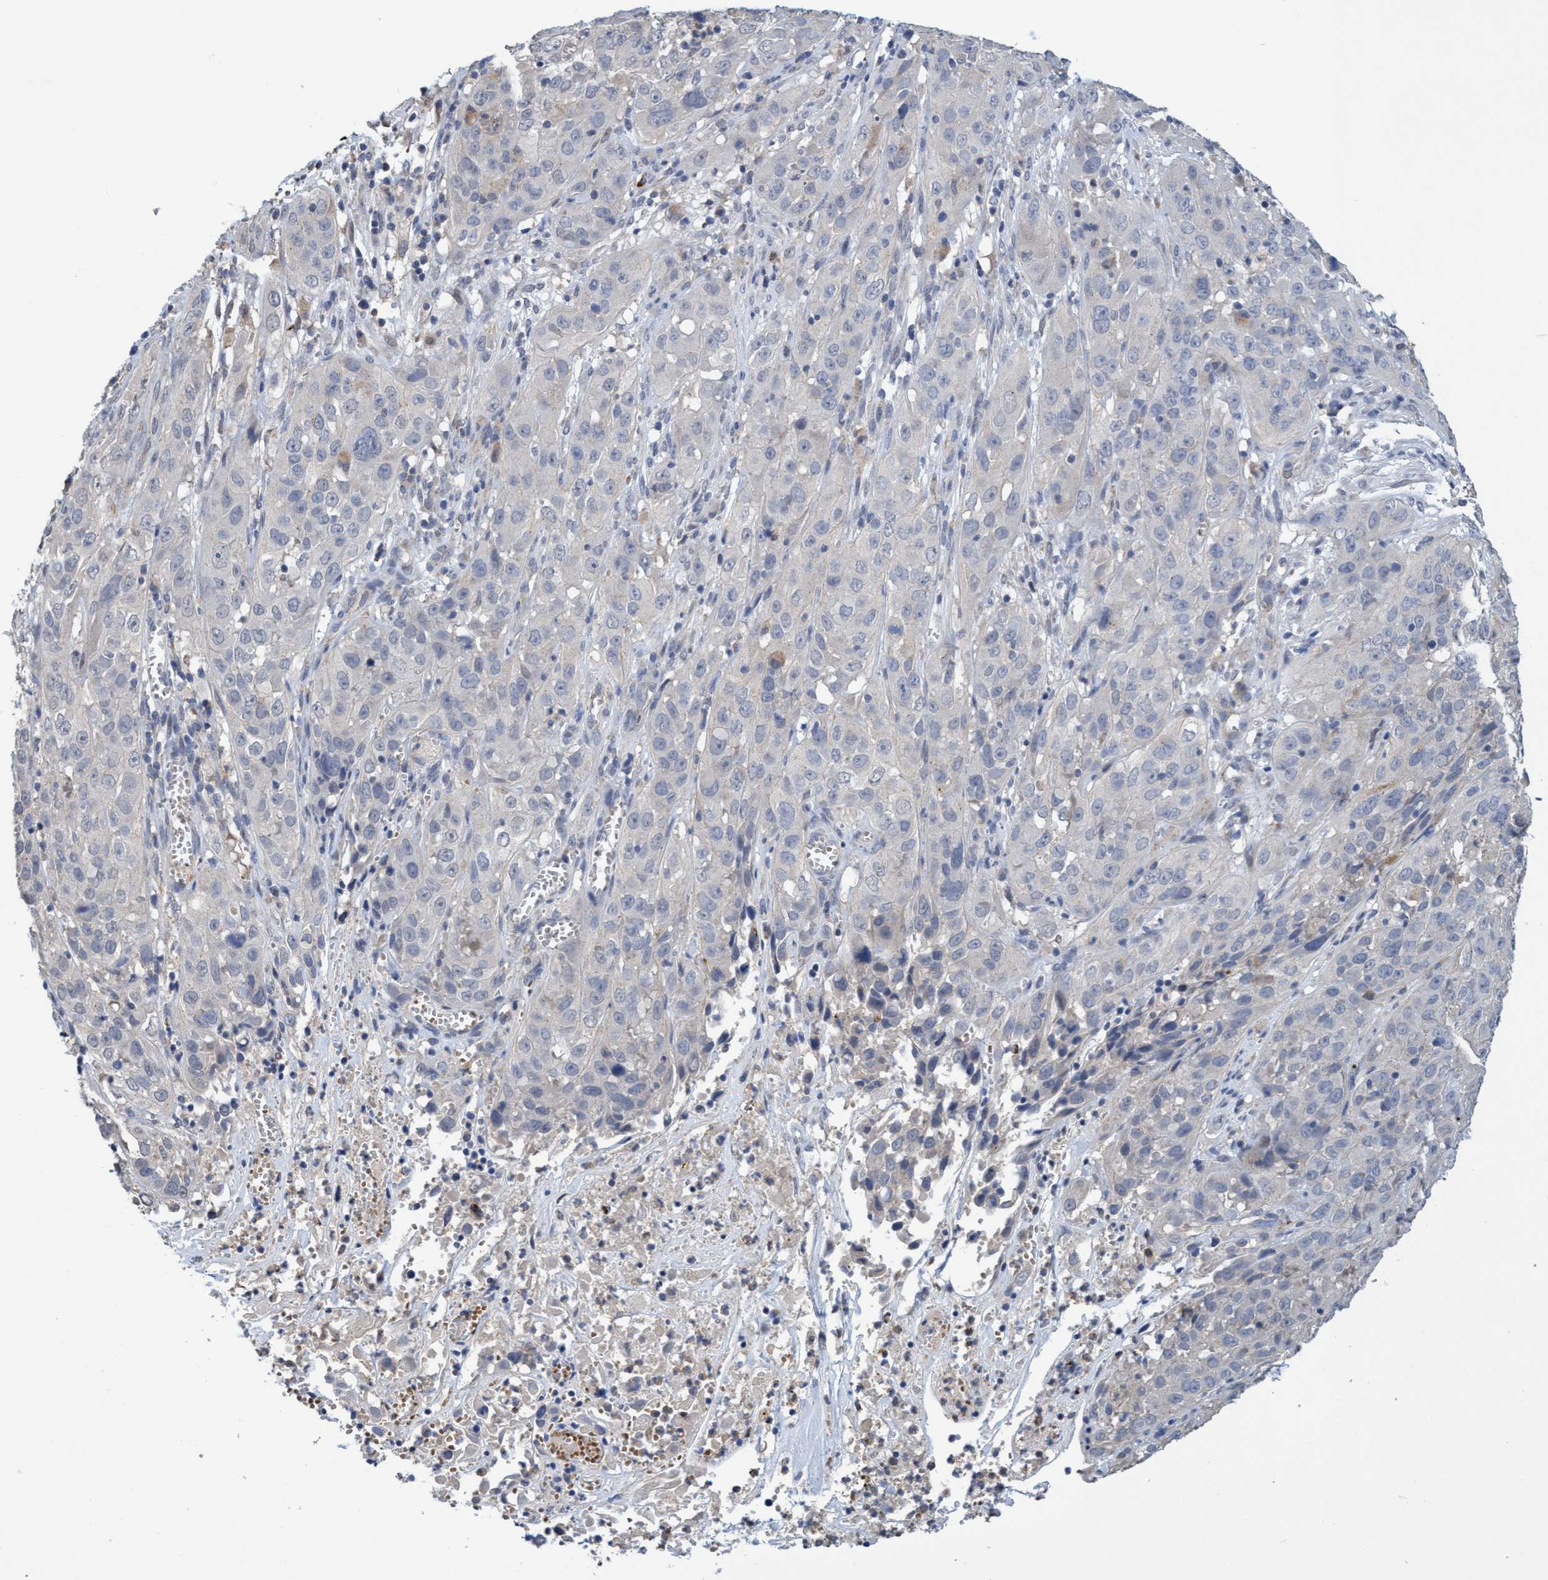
{"staining": {"intensity": "negative", "quantity": "none", "location": "none"}, "tissue": "cervical cancer", "cell_type": "Tumor cells", "image_type": "cancer", "snomed": [{"axis": "morphology", "description": "Squamous cell carcinoma, NOS"}, {"axis": "topography", "description": "Cervix"}], "caption": "Image shows no significant protein expression in tumor cells of cervical cancer (squamous cell carcinoma).", "gene": "SEMA4D", "patient": {"sex": "female", "age": 32}}